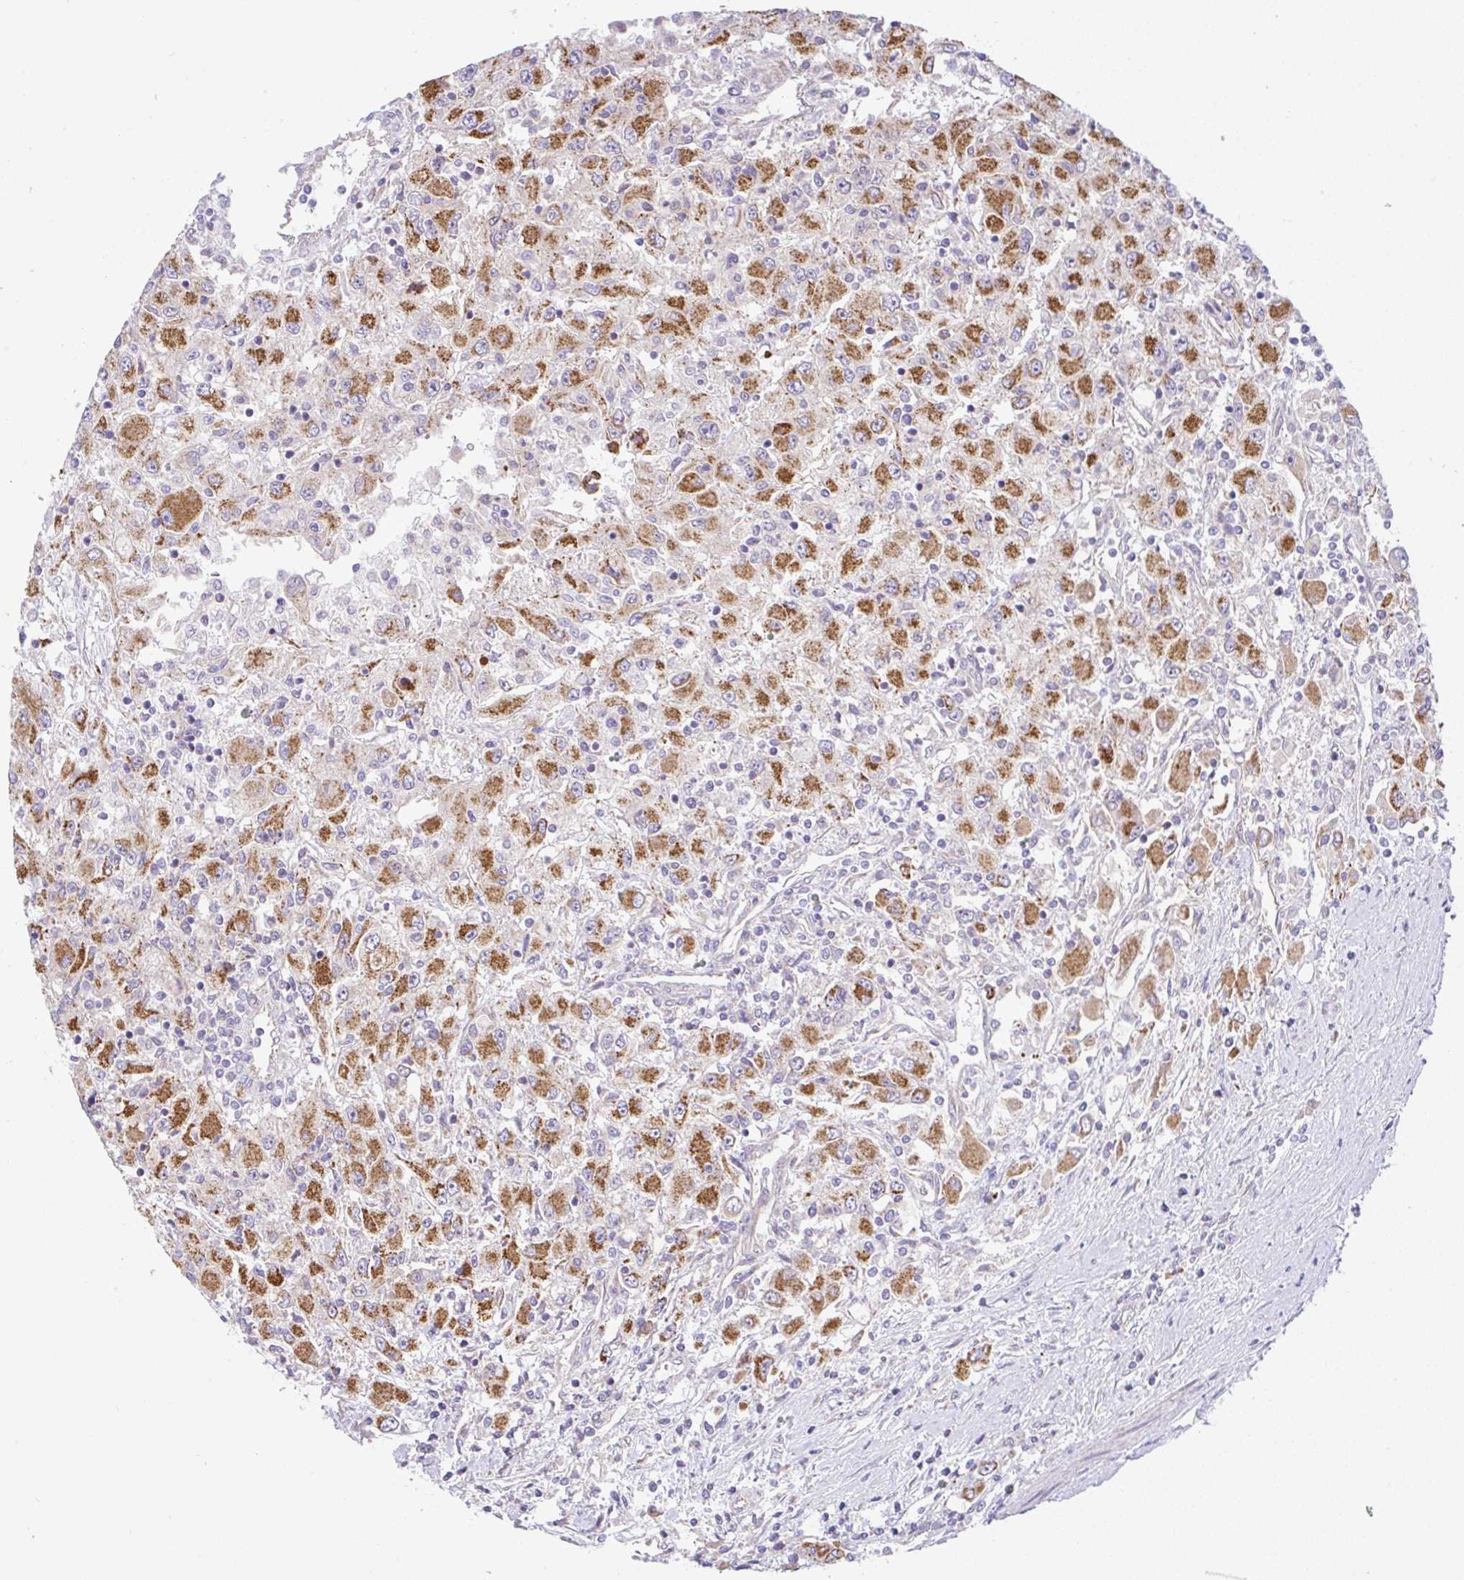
{"staining": {"intensity": "strong", "quantity": ">75%", "location": "cytoplasmic/membranous"}, "tissue": "renal cancer", "cell_type": "Tumor cells", "image_type": "cancer", "snomed": [{"axis": "morphology", "description": "Adenocarcinoma, NOS"}, {"axis": "topography", "description": "Kidney"}], "caption": "The micrograph shows a brown stain indicating the presence of a protein in the cytoplasmic/membranous of tumor cells in renal cancer.", "gene": "DLEU7", "patient": {"sex": "female", "age": 67}}